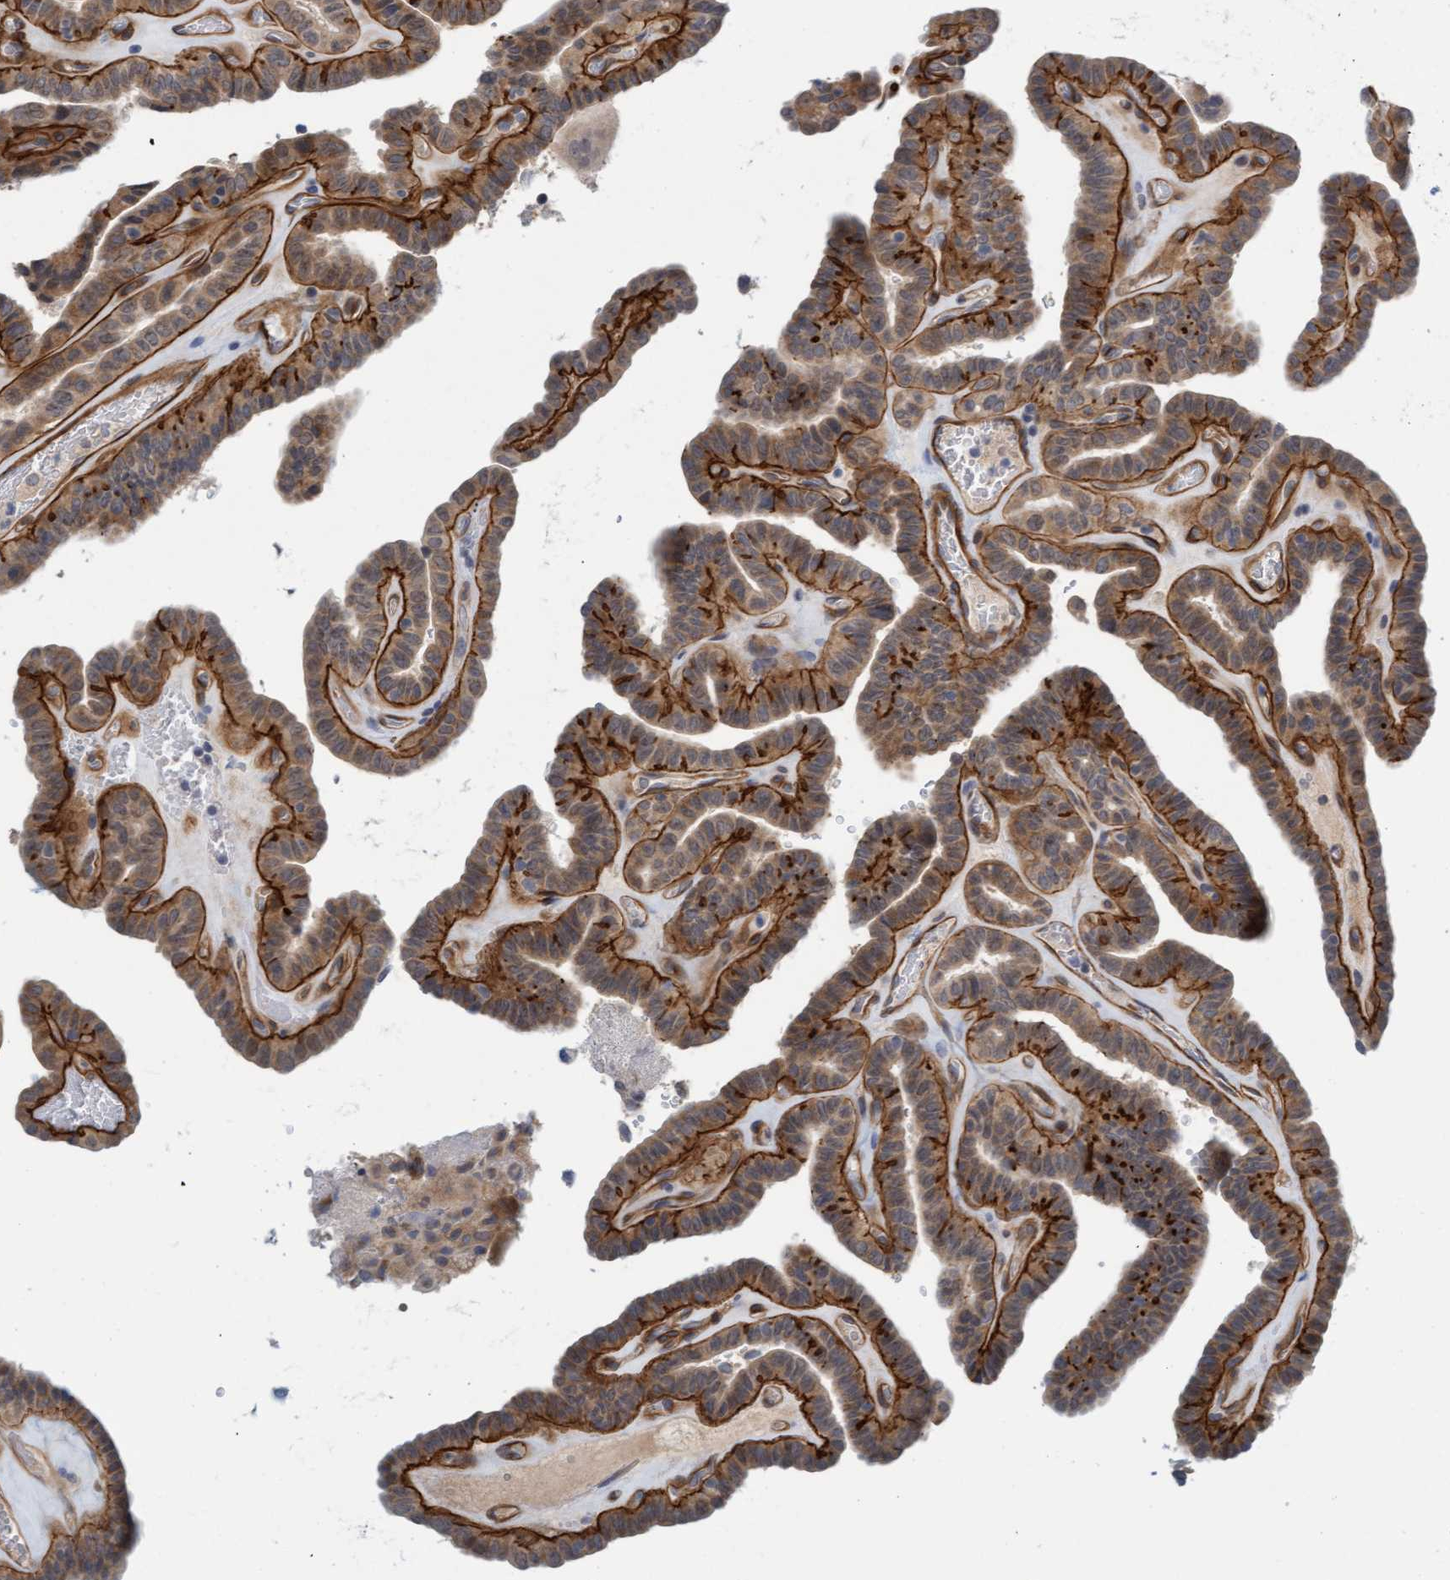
{"staining": {"intensity": "strong", "quantity": ">75%", "location": "cytoplasmic/membranous"}, "tissue": "thyroid cancer", "cell_type": "Tumor cells", "image_type": "cancer", "snomed": [{"axis": "morphology", "description": "Papillary adenocarcinoma, NOS"}, {"axis": "topography", "description": "Thyroid gland"}], "caption": "Thyroid cancer stained with a brown dye exhibits strong cytoplasmic/membranous positive staining in about >75% of tumor cells.", "gene": "TSTD2", "patient": {"sex": "male", "age": 77}}